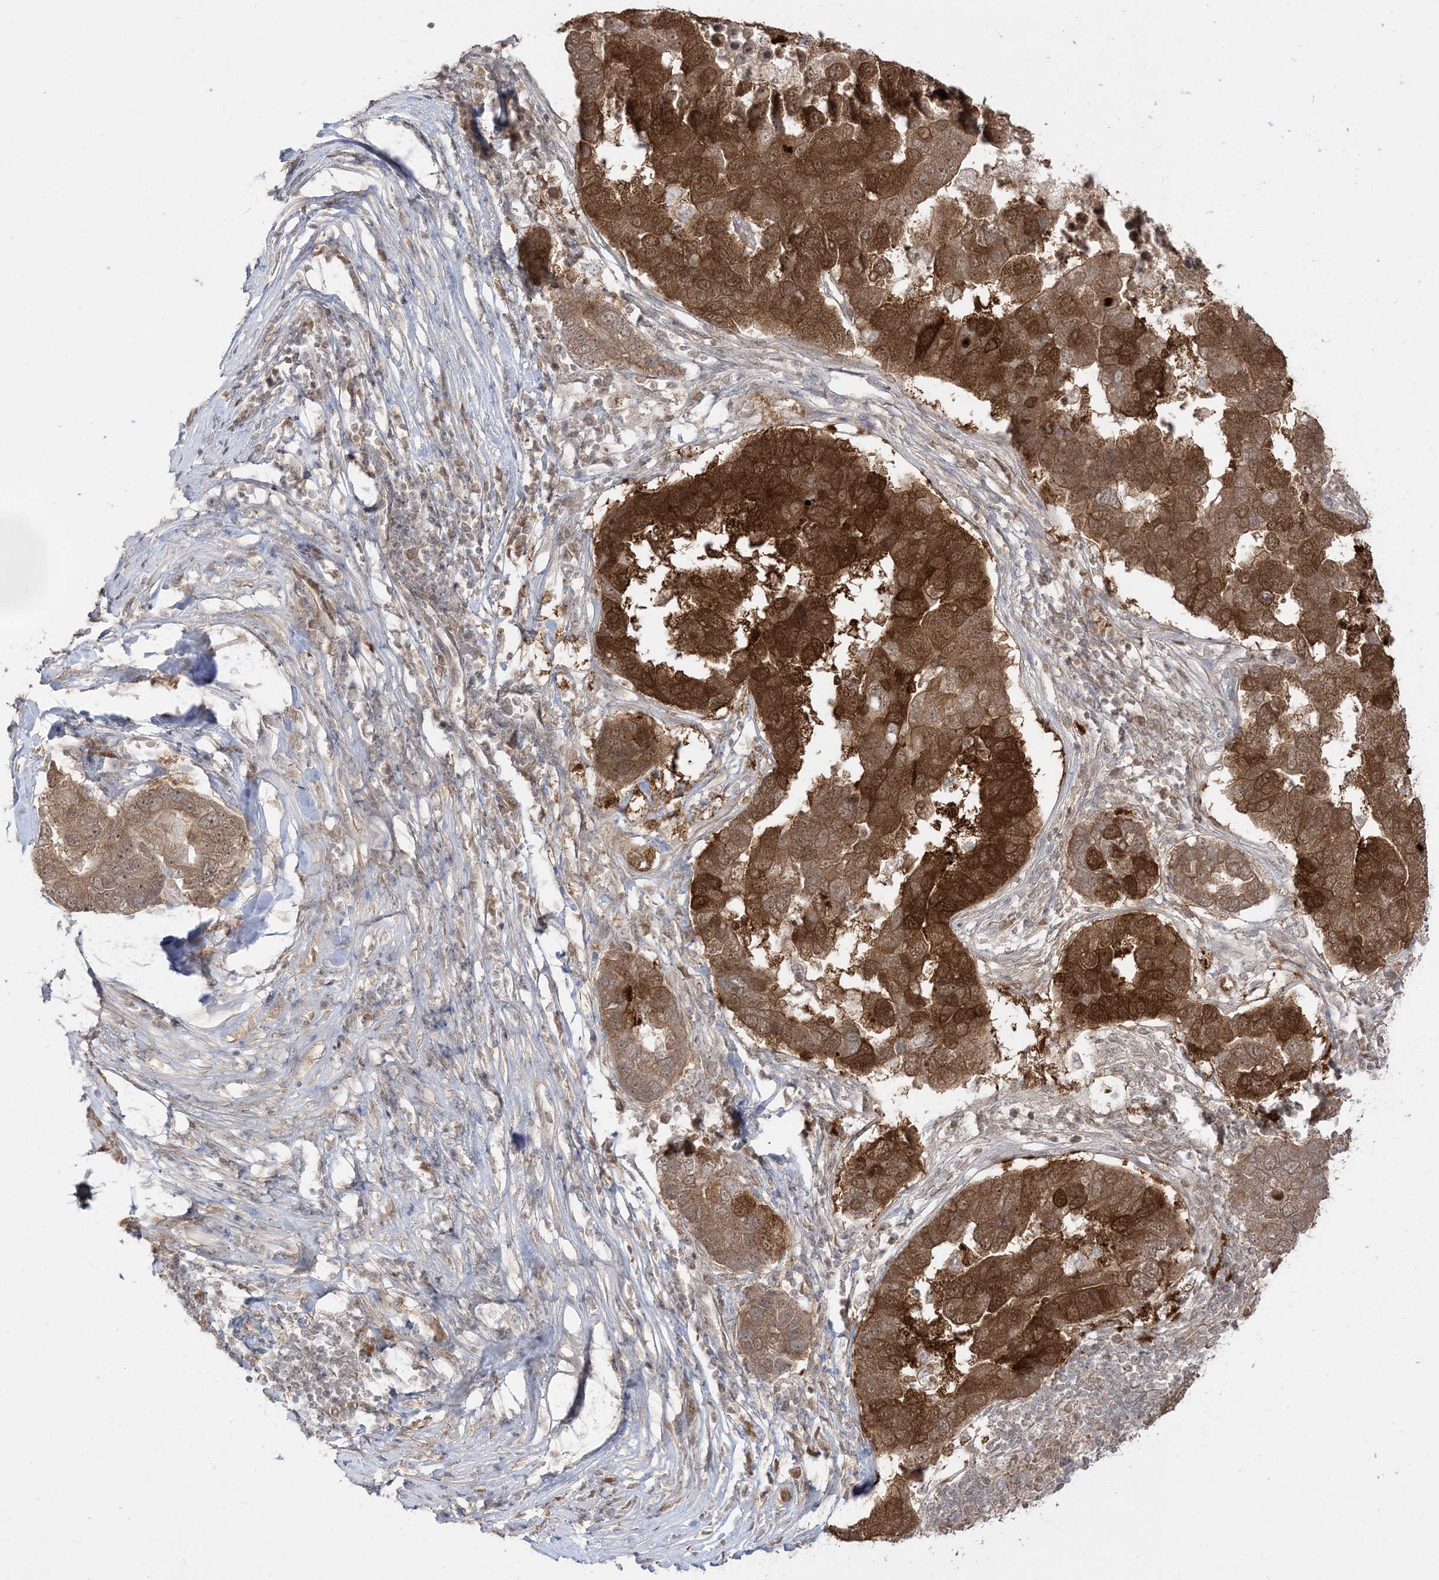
{"staining": {"intensity": "strong", "quantity": ">75%", "location": "cytoplasmic/membranous"}, "tissue": "pancreatic cancer", "cell_type": "Tumor cells", "image_type": "cancer", "snomed": [{"axis": "morphology", "description": "Adenocarcinoma, NOS"}, {"axis": "topography", "description": "Pancreas"}], "caption": "This is an image of immunohistochemistry staining of adenocarcinoma (pancreatic), which shows strong expression in the cytoplasmic/membranous of tumor cells.", "gene": "TBCC", "patient": {"sex": "female", "age": 61}}